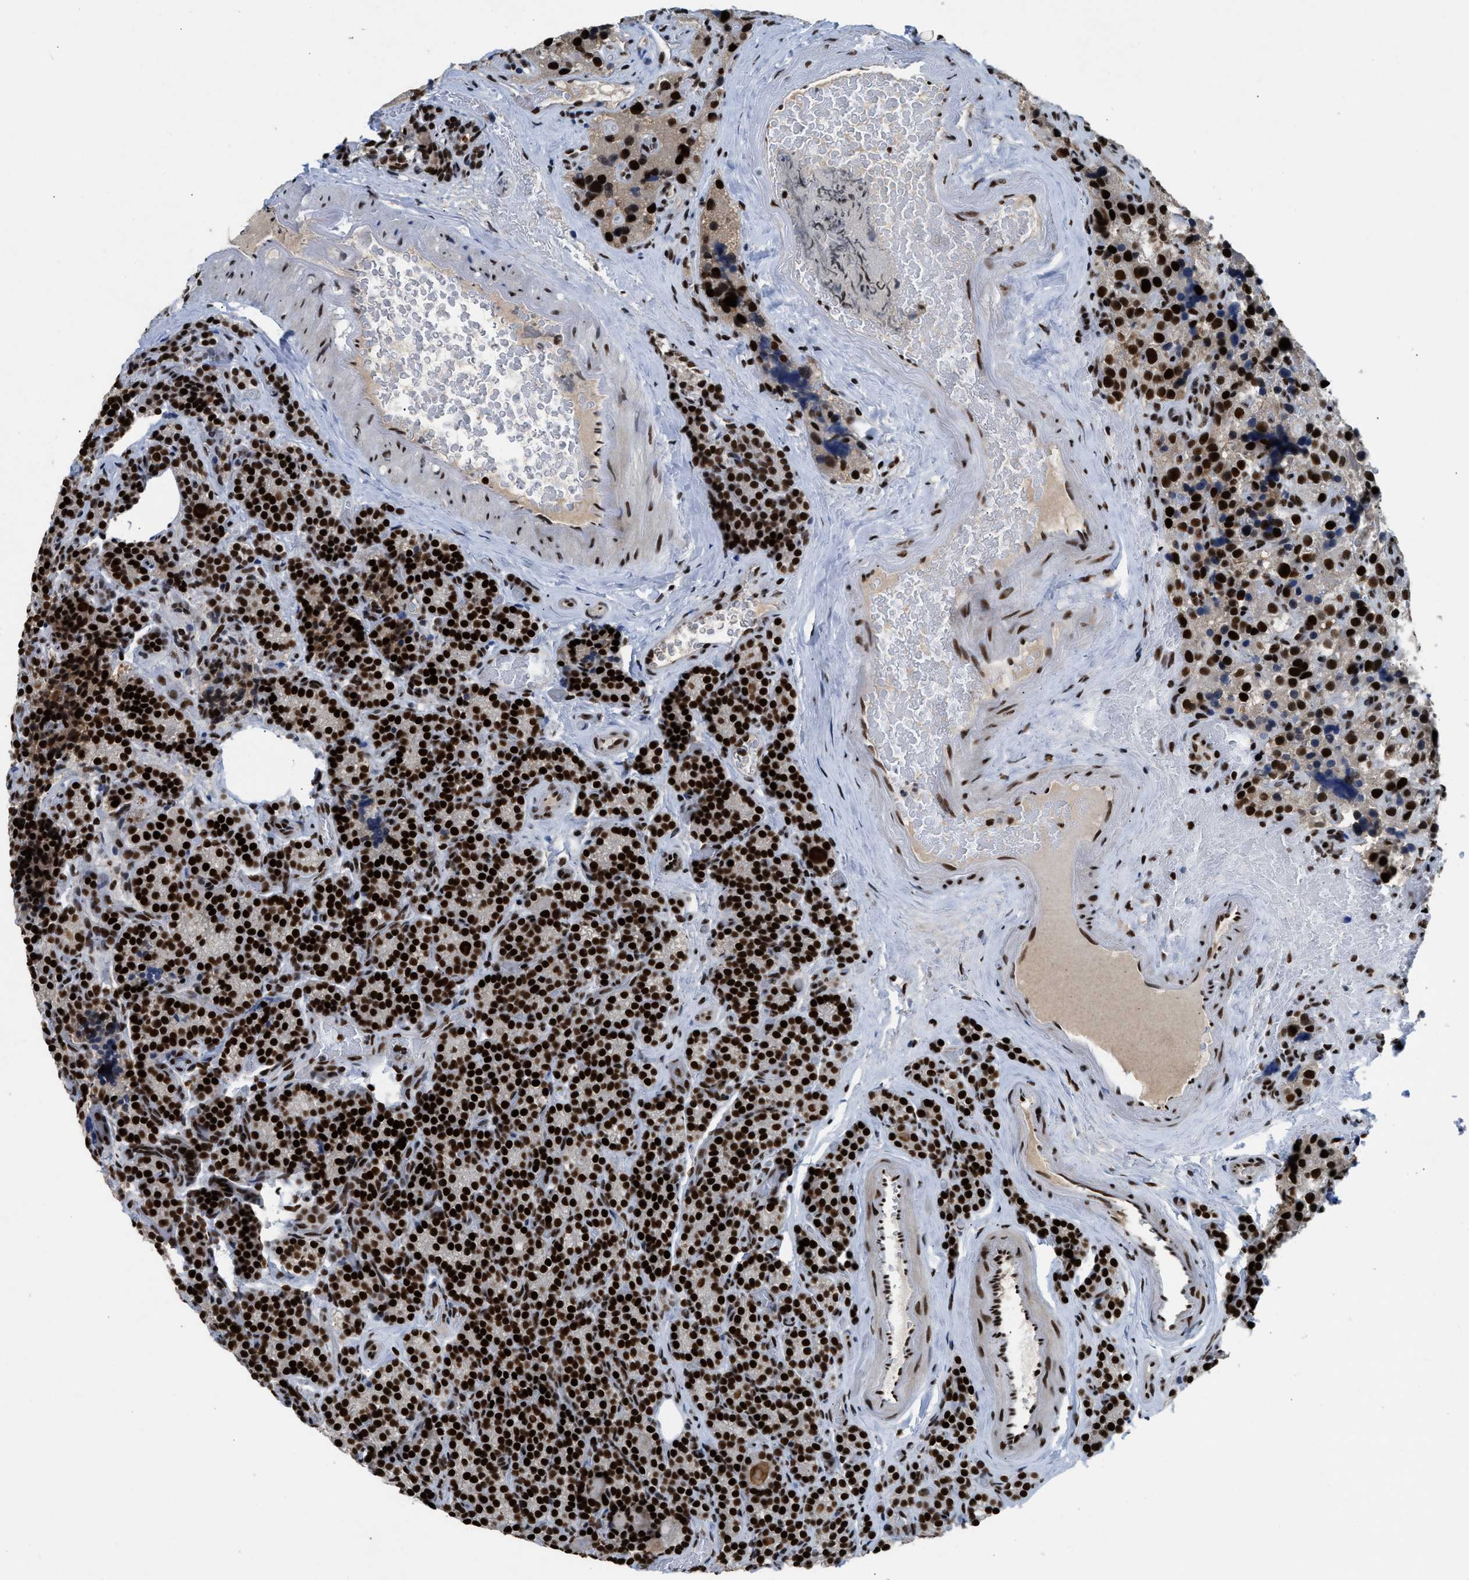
{"staining": {"intensity": "strong", "quantity": ">75%", "location": "nuclear"}, "tissue": "parathyroid gland", "cell_type": "Glandular cells", "image_type": "normal", "snomed": [{"axis": "morphology", "description": "Normal tissue, NOS"}, {"axis": "morphology", "description": "Adenoma, NOS"}, {"axis": "topography", "description": "Parathyroid gland"}], "caption": "IHC of unremarkable human parathyroid gland shows high levels of strong nuclear positivity in about >75% of glandular cells. The protein of interest is stained brown, and the nuclei are stained in blue (DAB (3,3'-diaminobenzidine) IHC with brightfield microscopy, high magnification).", "gene": "SCAF4", "patient": {"sex": "female", "age": 51}}